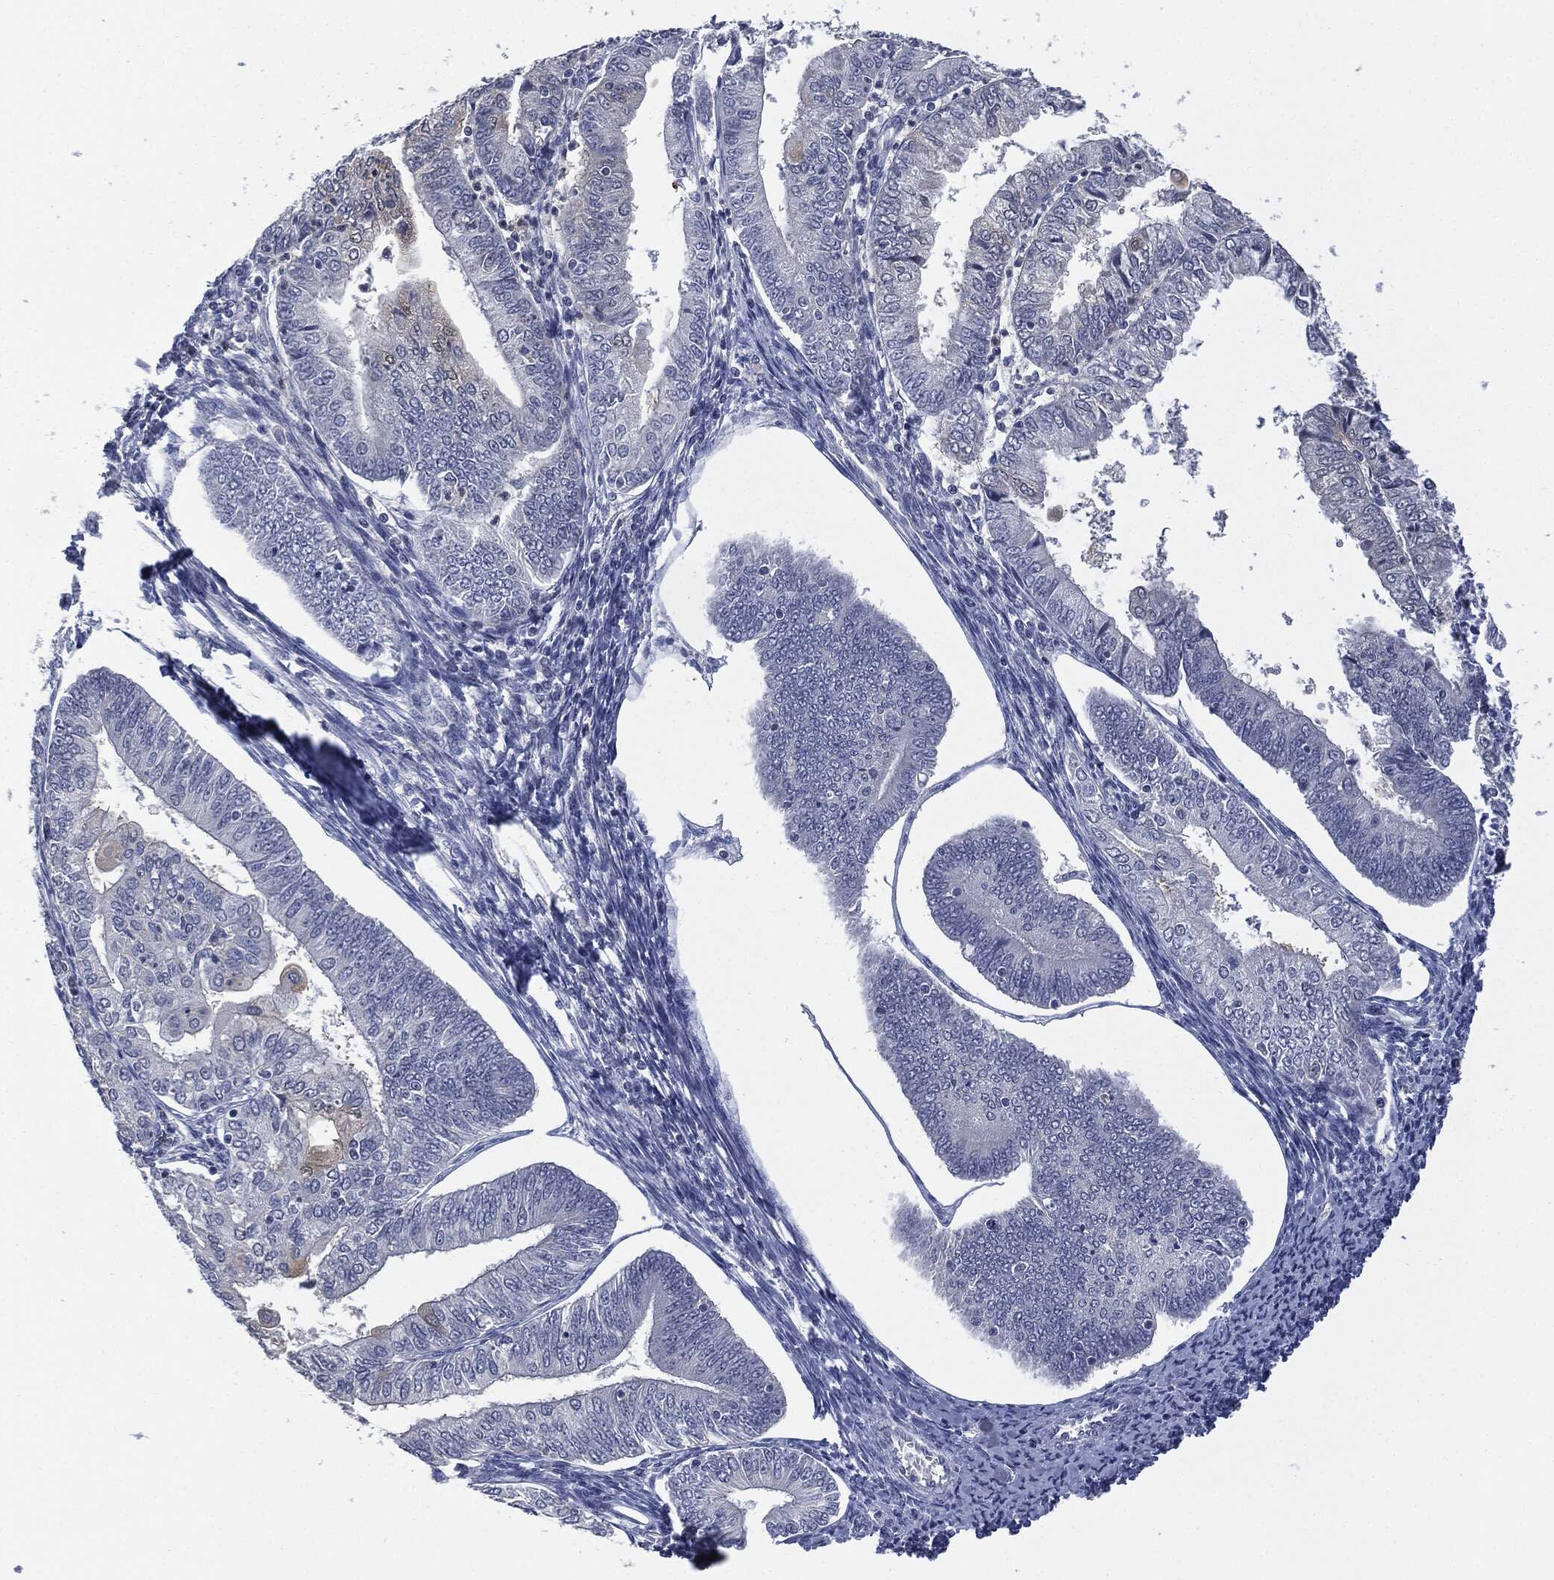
{"staining": {"intensity": "negative", "quantity": "none", "location": "none"}, "tissue": "endometrial cancer", "cell_type": "Tumor cells", "image_type": "cancer", "snomed": [{"axis": "morphology", "description": "Adenocarcinoma, NOS"}, {"axis": "topography", "description": "Endometrium"}], "caption": "Endometrial adenocarcinoma was stained to show a protein in brown. There is no significant expression in tumor cells.", "gene": "IL1RN", "patient": {"sex": "female", "age": 56}}